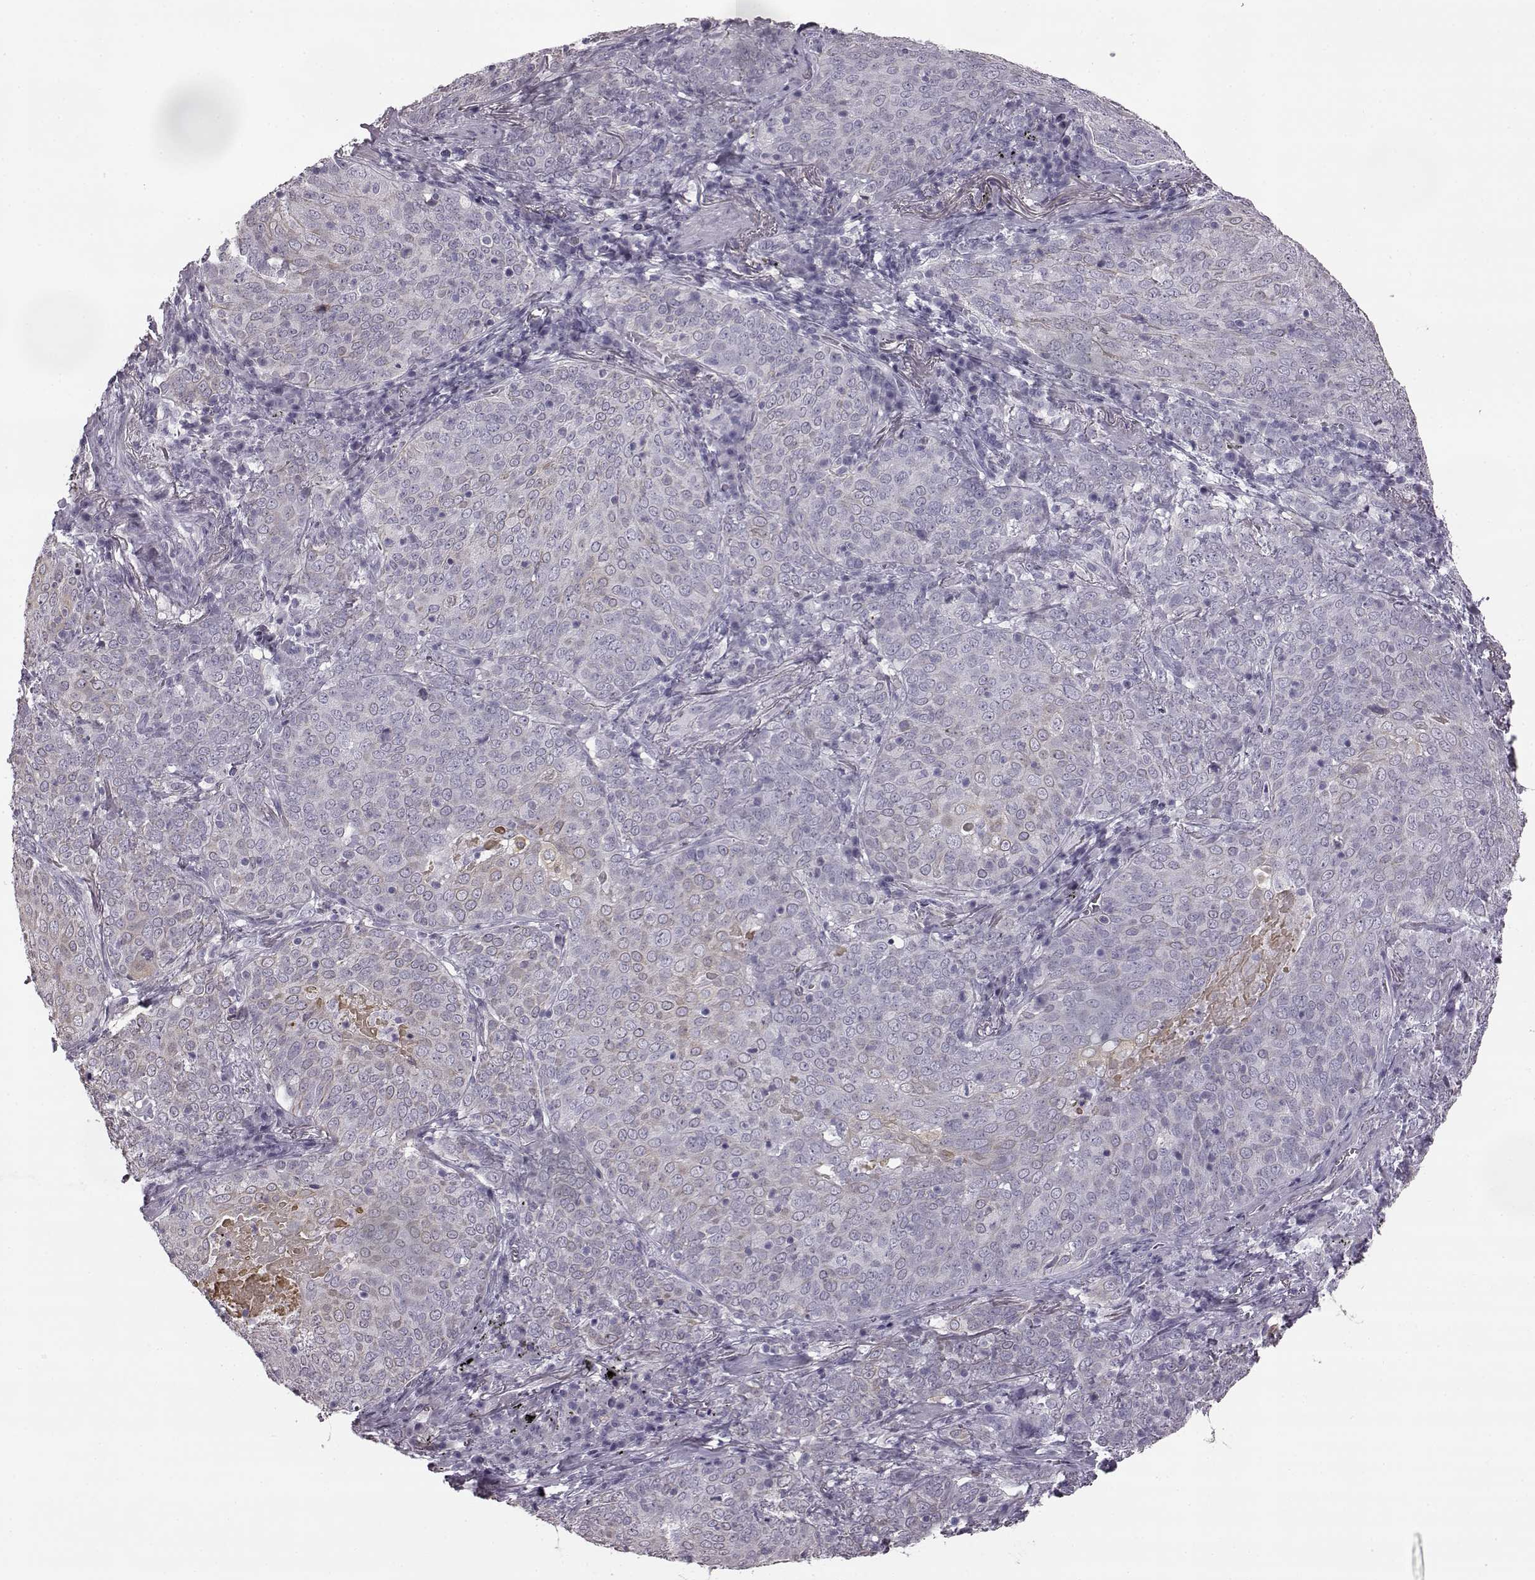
{"staining": {"intensity": "negative", "quantity": "none", "location": "none"}, "tissue": "lung cancer", "cell_type": "Tumor cells", "image_type": "cancer", "snomed": [{"axis": "morphology", "description": "Squamous cell carcinoma, NOS"}, {"axis": "topography", "description": "Lung"}], "caption": "High power microscopy histopathology image of an immunohistochemistry (IHC) image of squamous cell carcinoma (lung), revealing no significant expression in tumor cells.", "gene": "ODAD4", "patient": {"sex": "male", "age": 82}}